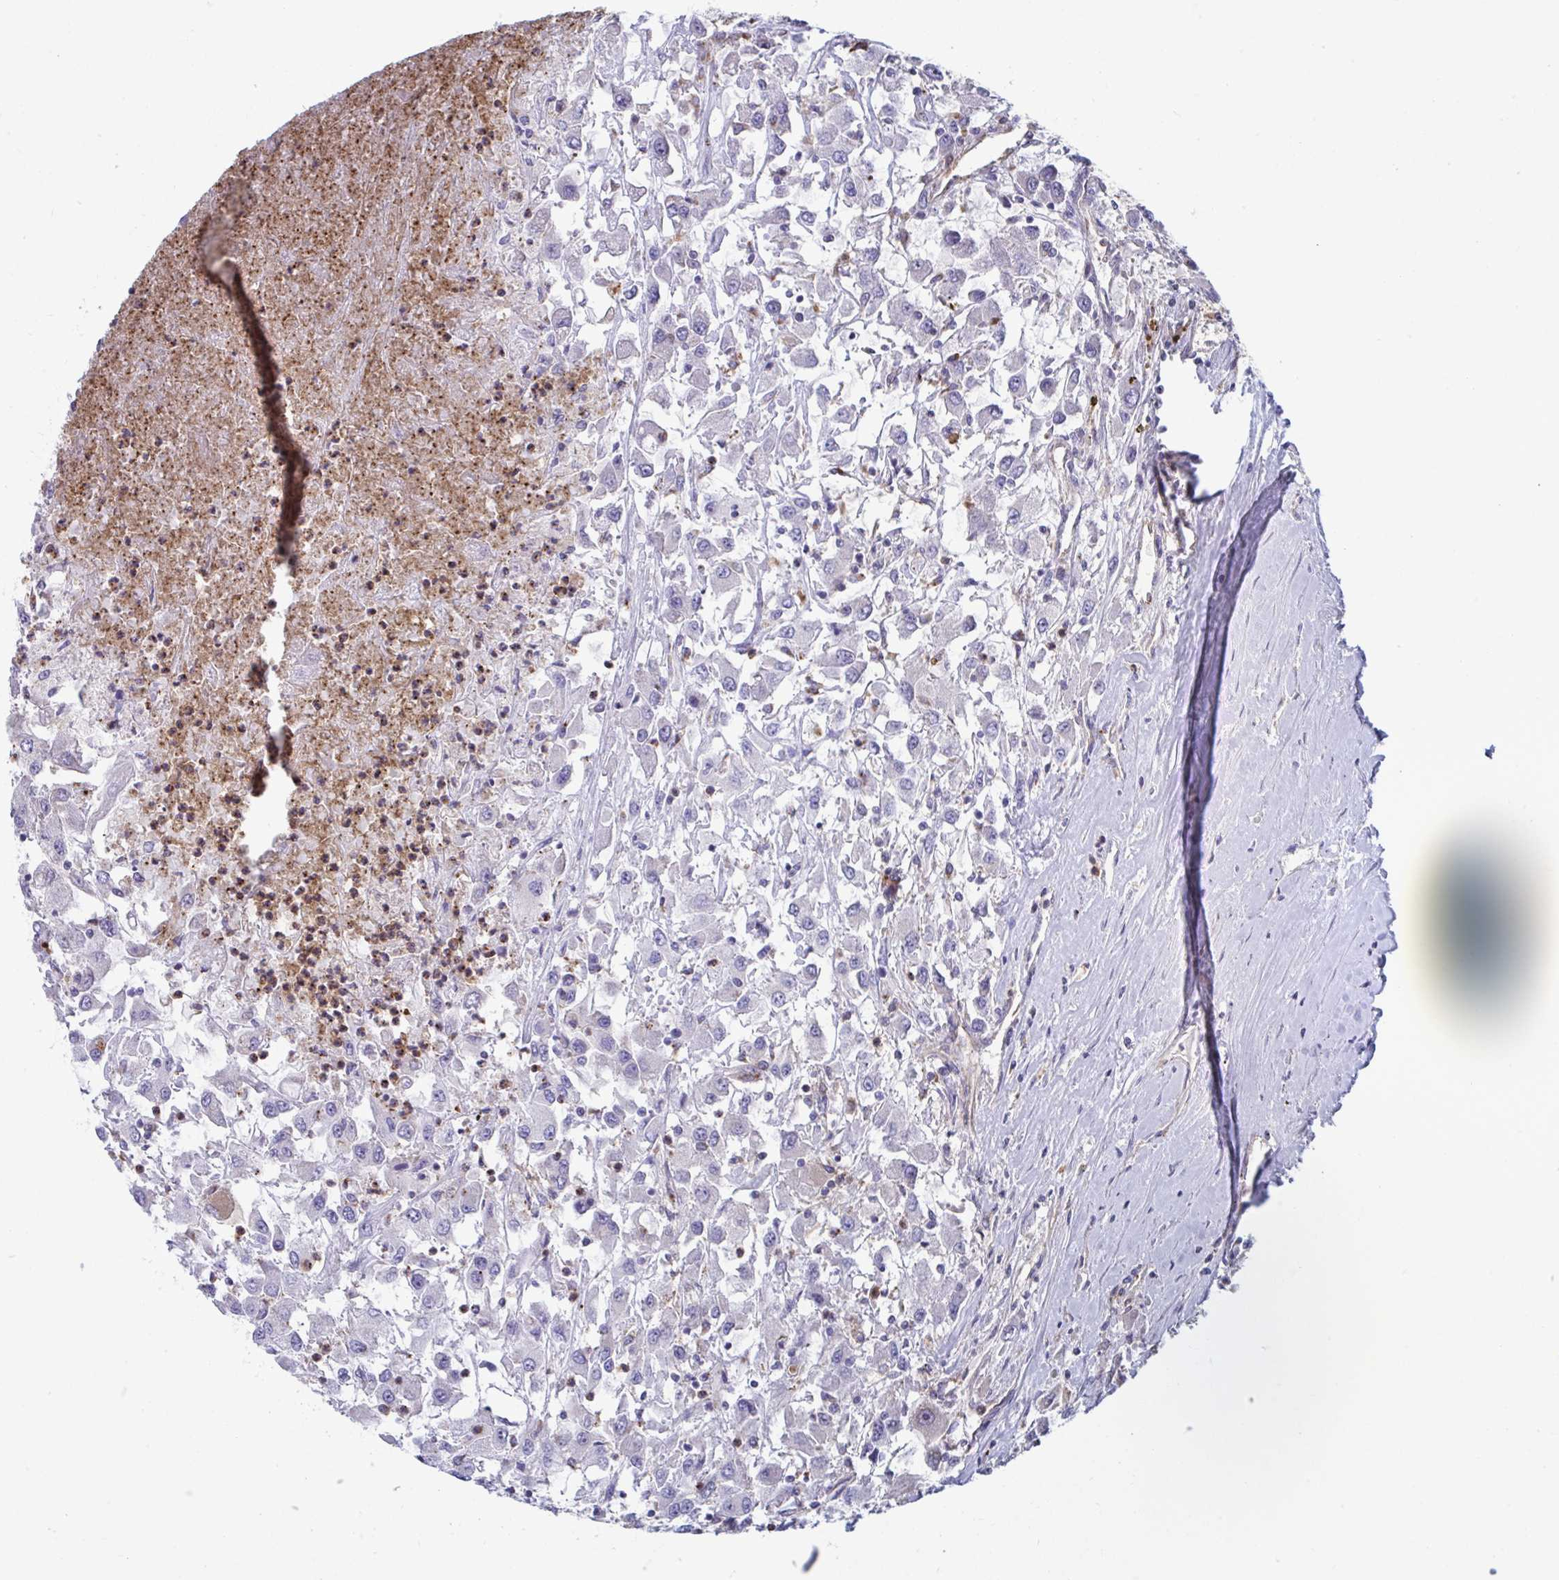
{"staining": {"intensity": "negative", "quantity": "none", "location": "none"}, "tissue": "renal cancer", "cell_type": "Tumor cells", "image_type": "cancer", "snomed": [{"axis": "morphology", "description": "Adenocarcinoma, NOS"}, {"axis": "topography", "description": "Kidney"}], "caption": "This is an immunohistochemistry (IHC) micrograph of adenocarcinoma (renal). There is no expression in tumor cells.", "gene": "SLC9A6", "patient": {"sex": "female", "age": 67}}